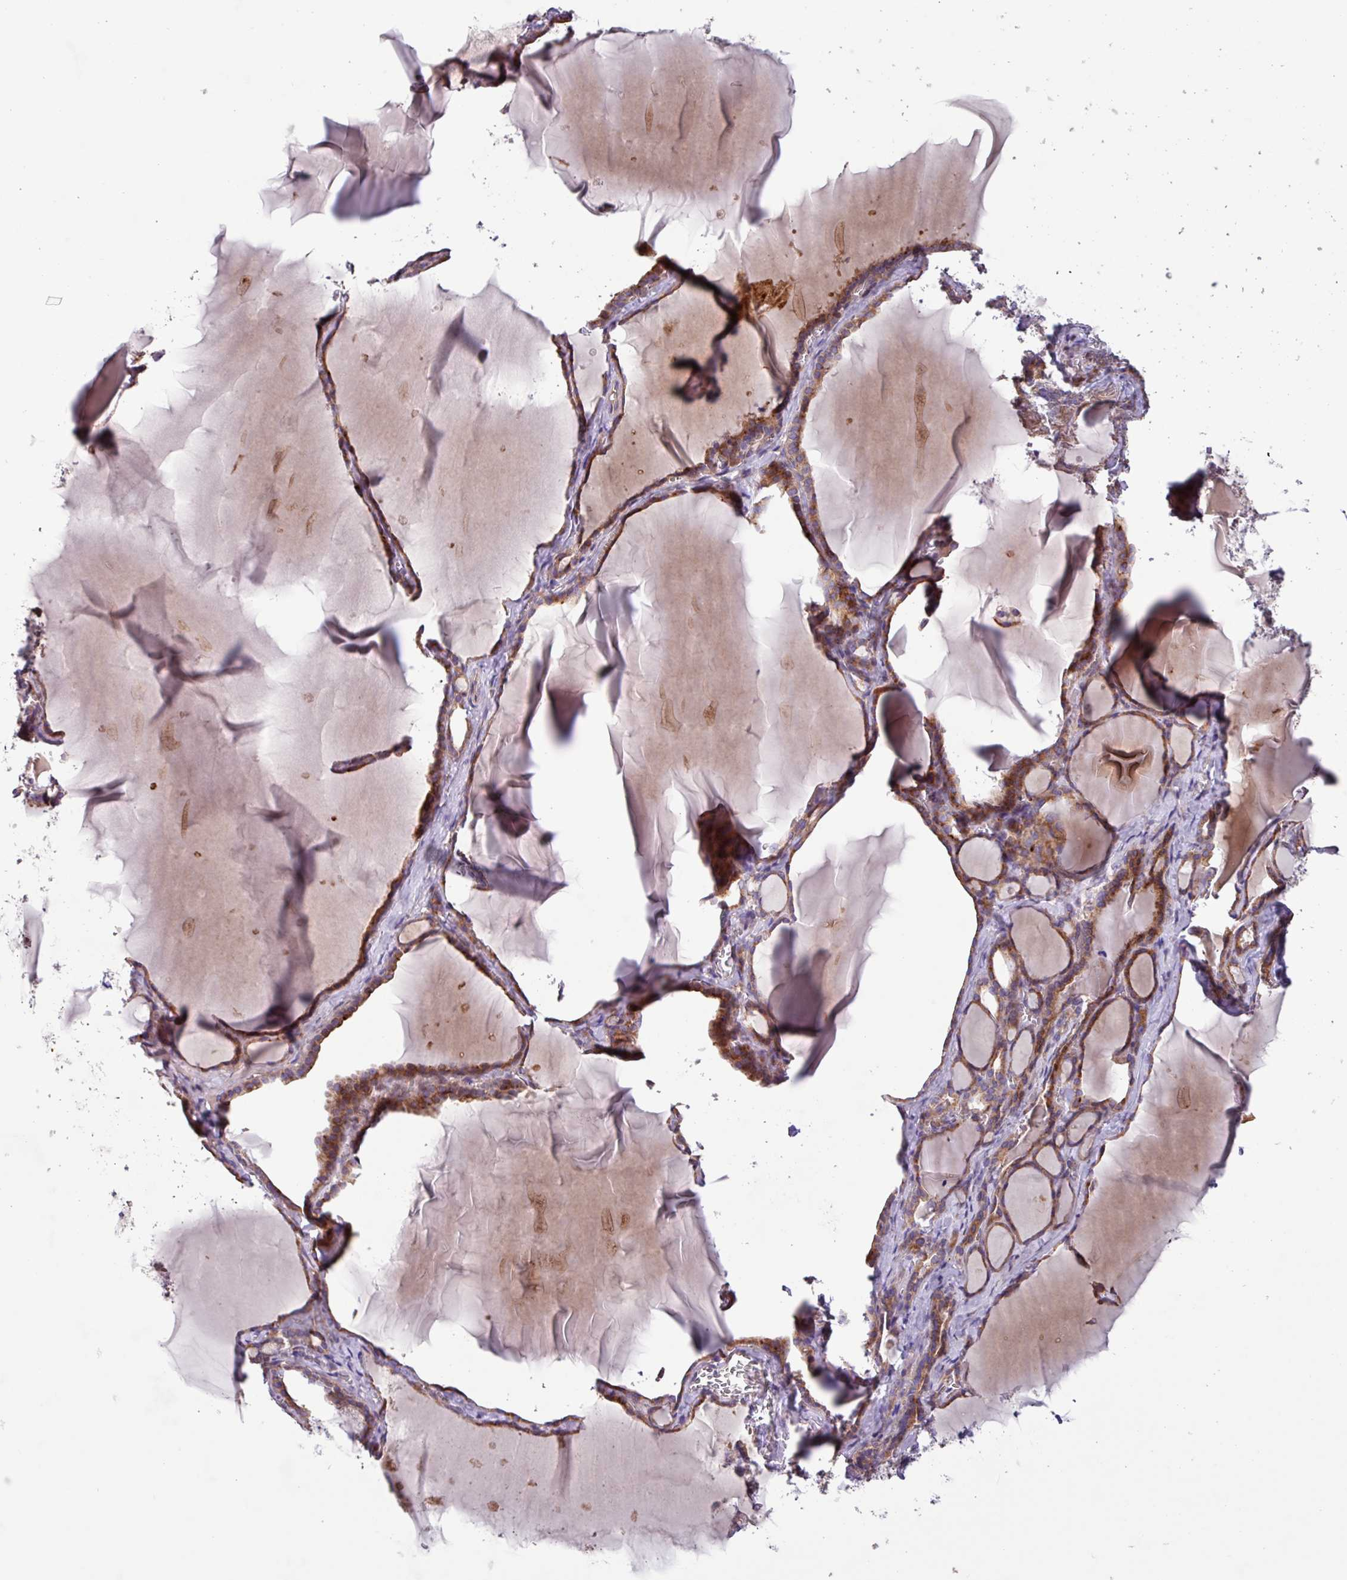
{"staining": {"intensity": "moderate", "quantity": ">75%", "location": "cytoplasmic/membranous"}, "tissue": "thyroid gland", "cell_type": "Glandular cells", "image_type": "normal", "snomed": [{"axis": "morphology", "description": "Normal tissue, NOS"}, {"axis": "topography", "description": "Thyroid gland"}], "caption": "Thyroid gland stained with a brown dye displays moderate cytoplasmic/membranous positive staining in about >75% of glandular cells.", "gene": "PTPRQ", "patient": {"sex": "female", "age": 49}}